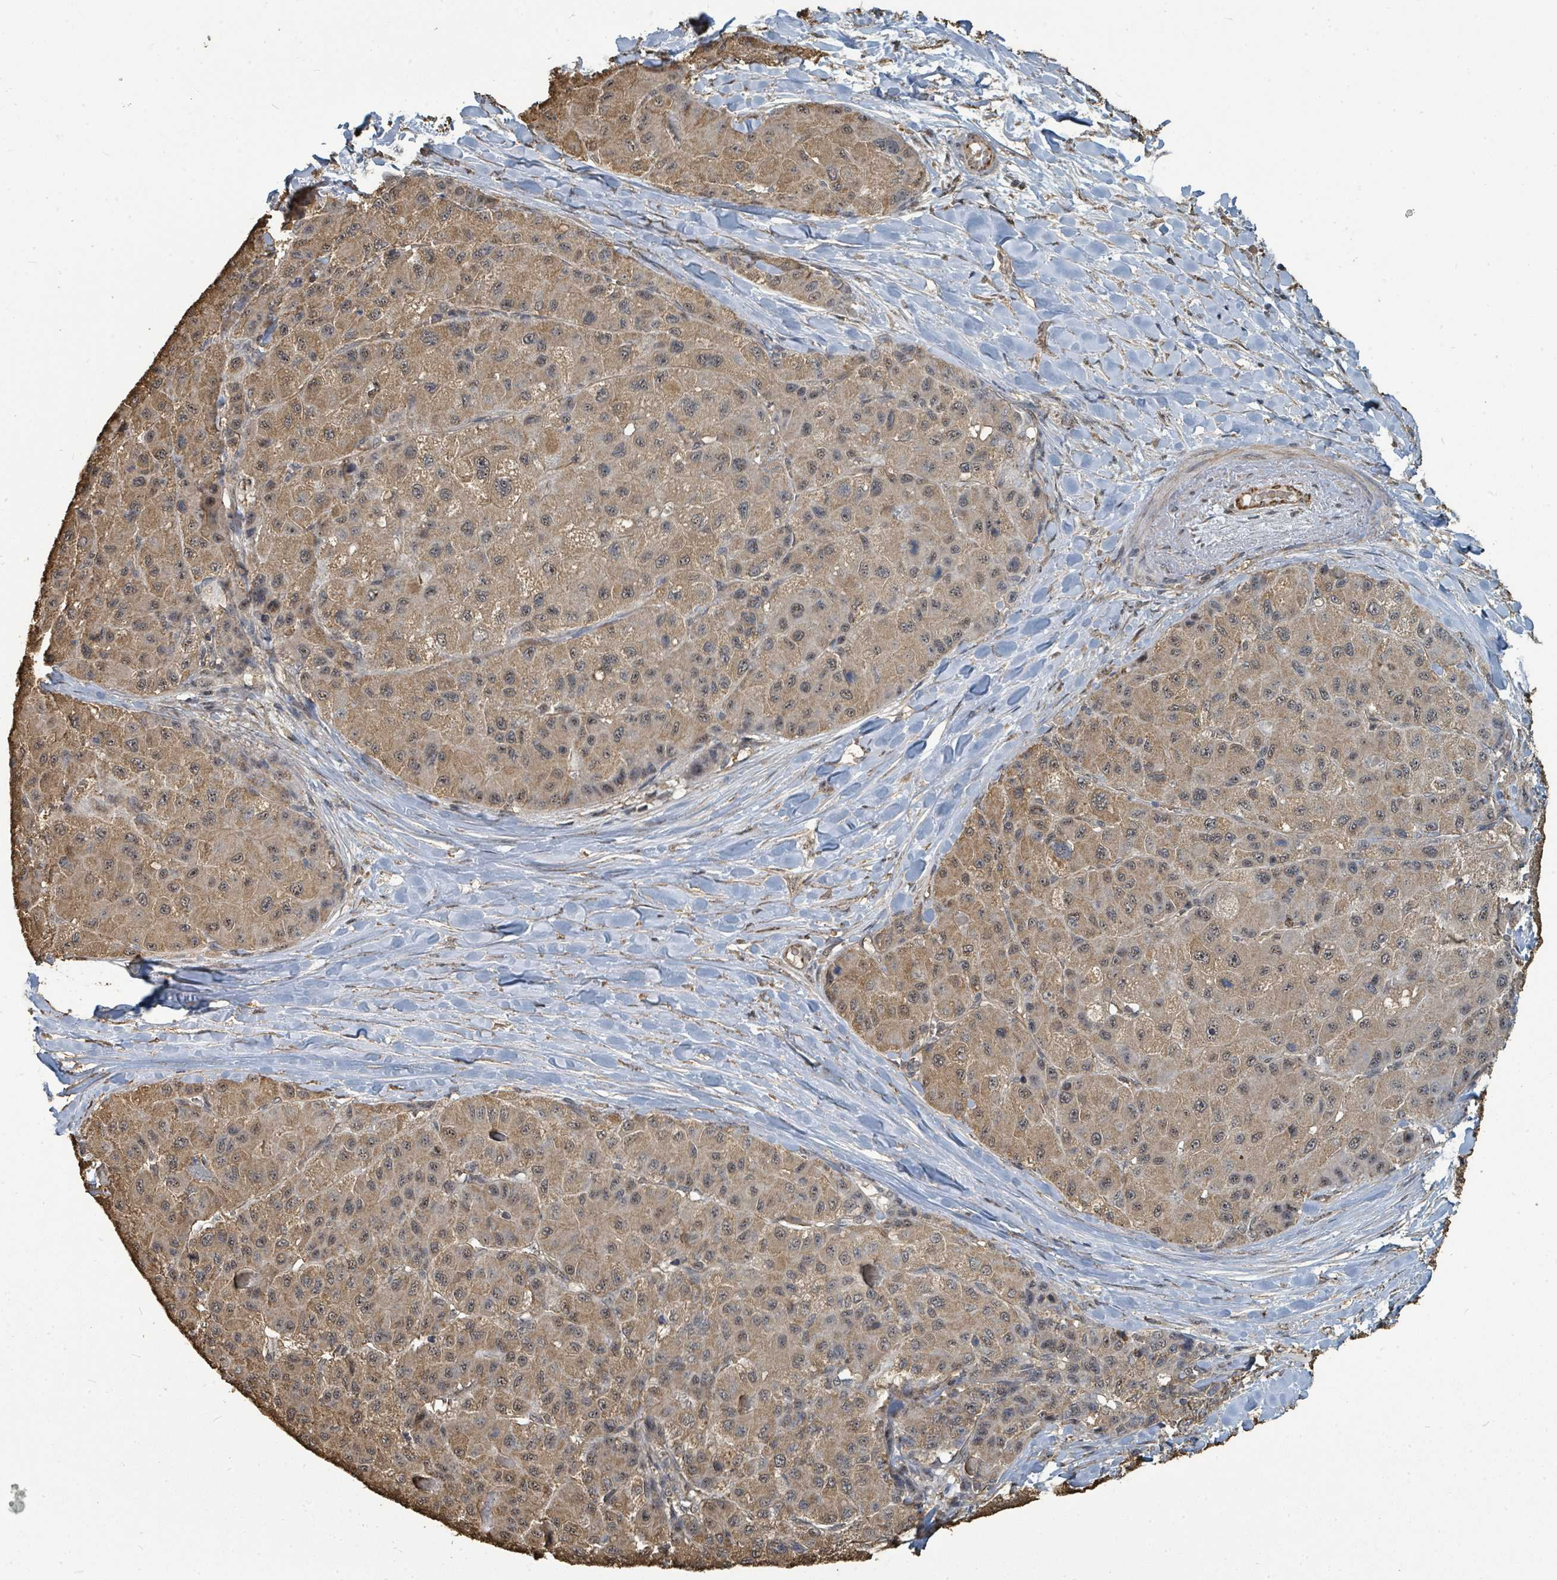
{"staining": {"intensity": "weak", "quantity": ">75%", "location": "cytoplasmic/membranous,nuclear"}, "tissue": "liver cancer", "cell_type": "Tumor cells", "image_type": "cancer", "snomed": [{"axis": "morphology", "description": "Carcinoma, Hepatocellular, NOS"}, {"axis": "topography", "description": "Liver"}], "caption": "Immunohistochemical staining of liver cancer shows weak cytoplasmic/membranous and nuclear protein staining in about >75% of tumor cells.", "gene": "C6orf52", "patient": {"sex": "male", "age": 80}}